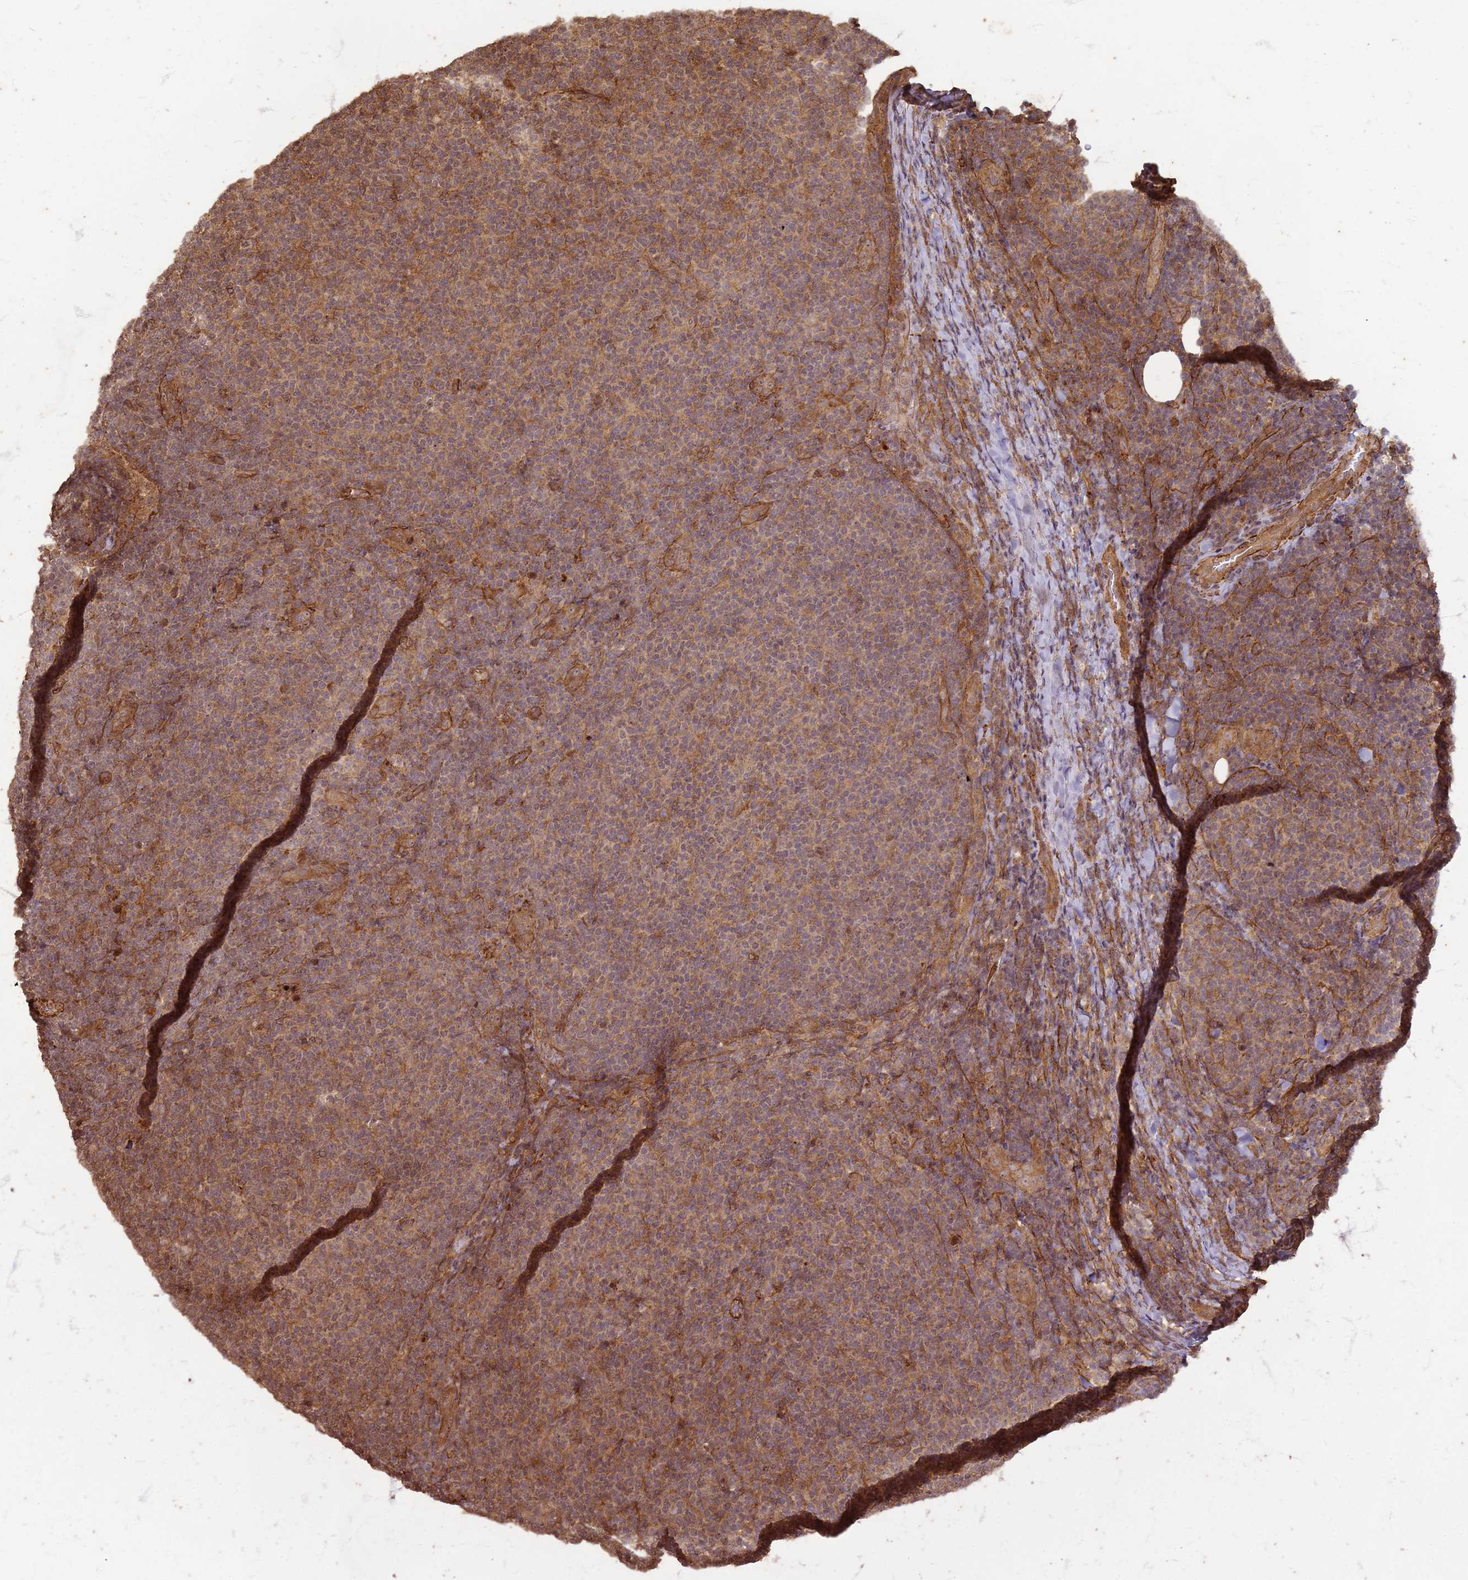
{"staining": {"intensity": "weak", "quantity": "25%-75%", "location": "cytoplasmic/membranous"}, "tissue": "lymphoma", "cell_type": "Tumor cells", "image_type": "cancer", "snomed": [{"axis": "morphology", "description": "Malignant lymphoma, non-Hodgkin's type, Low grade"}, {"axis": "topography", "description": "Lymph node"}], "caption": "Lymphoma was stained to show a protein in brown. There is low levels of weak cytoplasmic/membranous staining in approximately 25%-75% of tumor cells.", "gene": "KIF26A", "patient": {"sex": "male", "age": 66}}